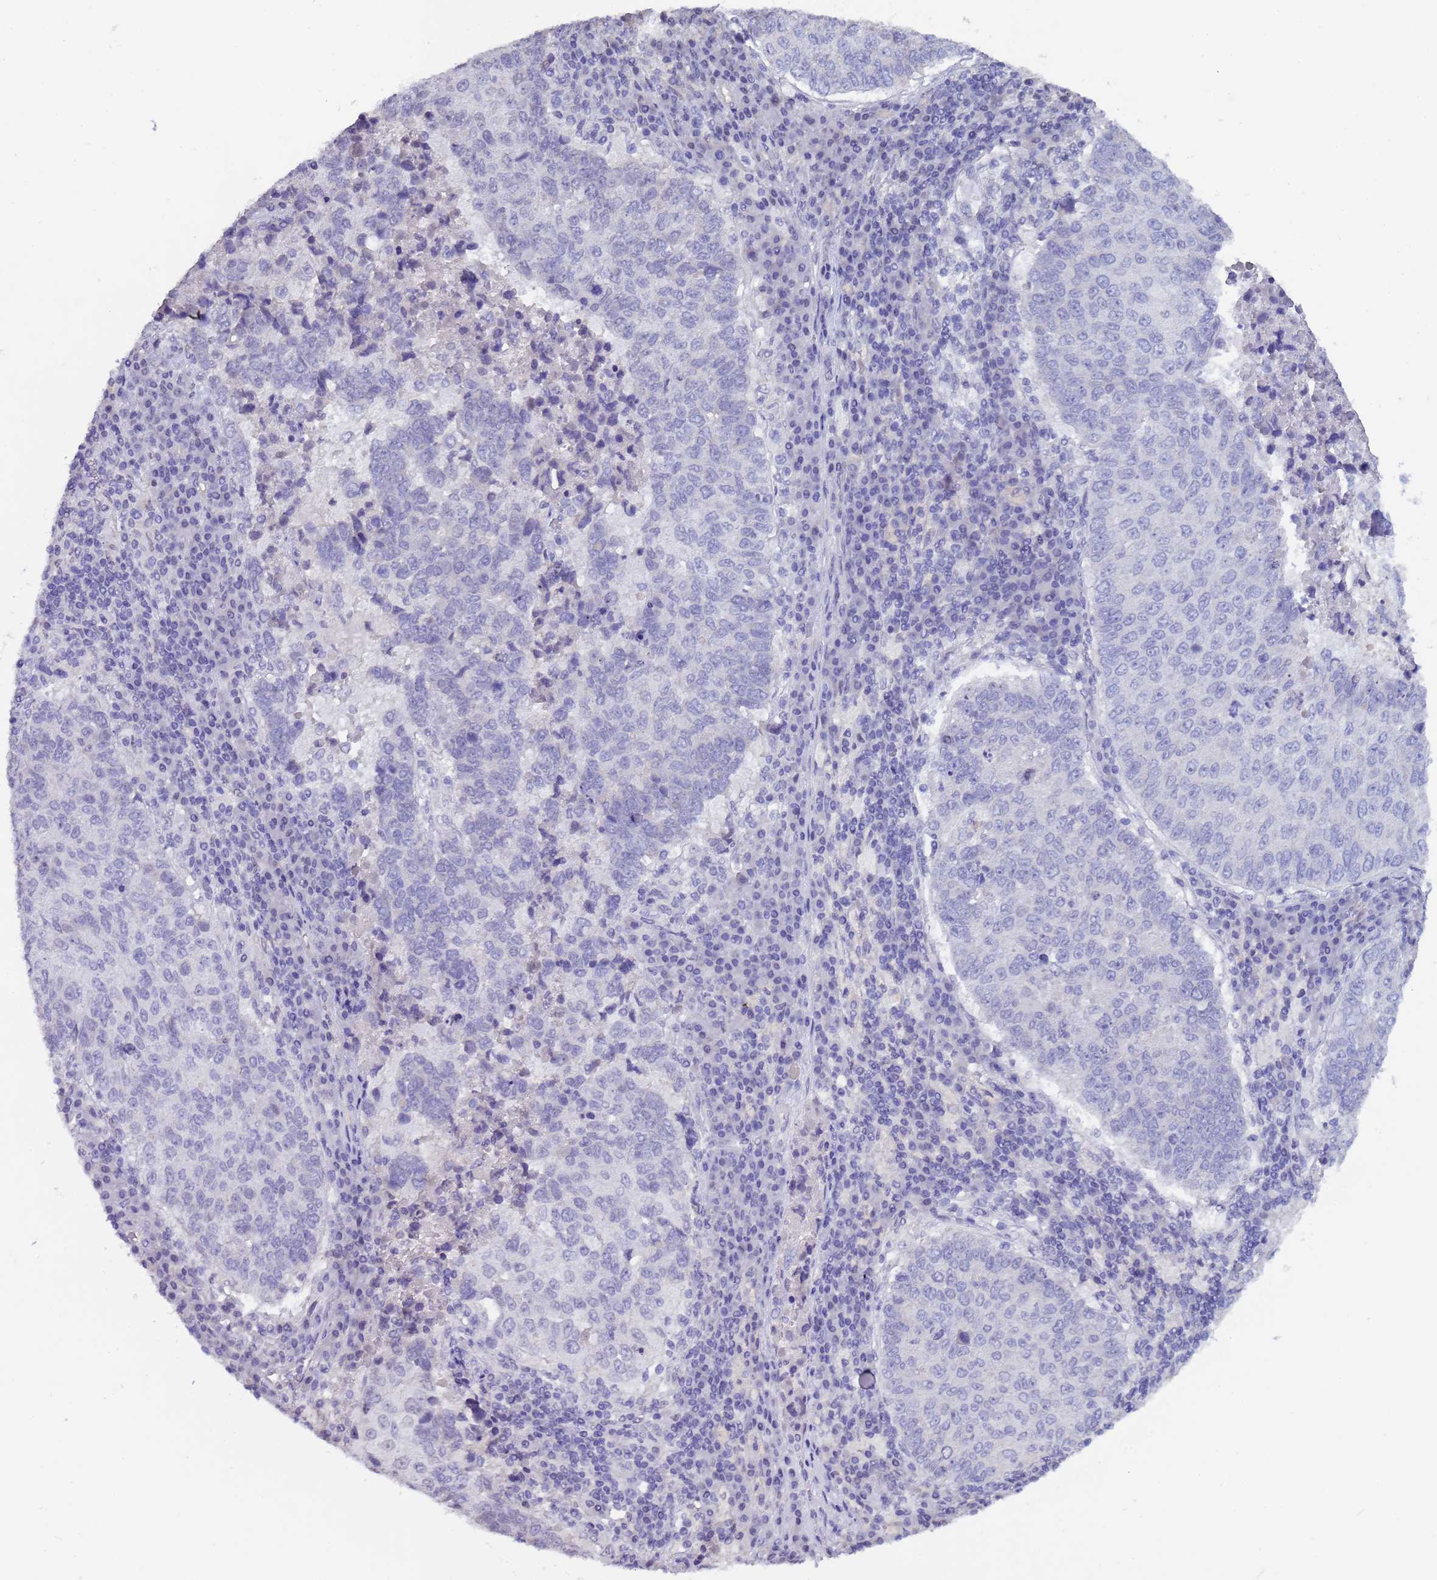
{"staining": {"intensity": "negative", "quantity": "none", "location": "none"}, "tissue": "lung cancer", "cell_type": "Tumor cells", "image_type": "cancer", "snomed": [{"axis": "morphology", "description": "Squamous cell carcinoma, NOS"}, {"axis": "topography", "description": "Lung"}], "caption": "Image shows no protein expression in tumor cells of squamous cell carcinoma (lung) tissue.", "gene": "CTRC", "patient": {"sex": "male", "age": 73}}